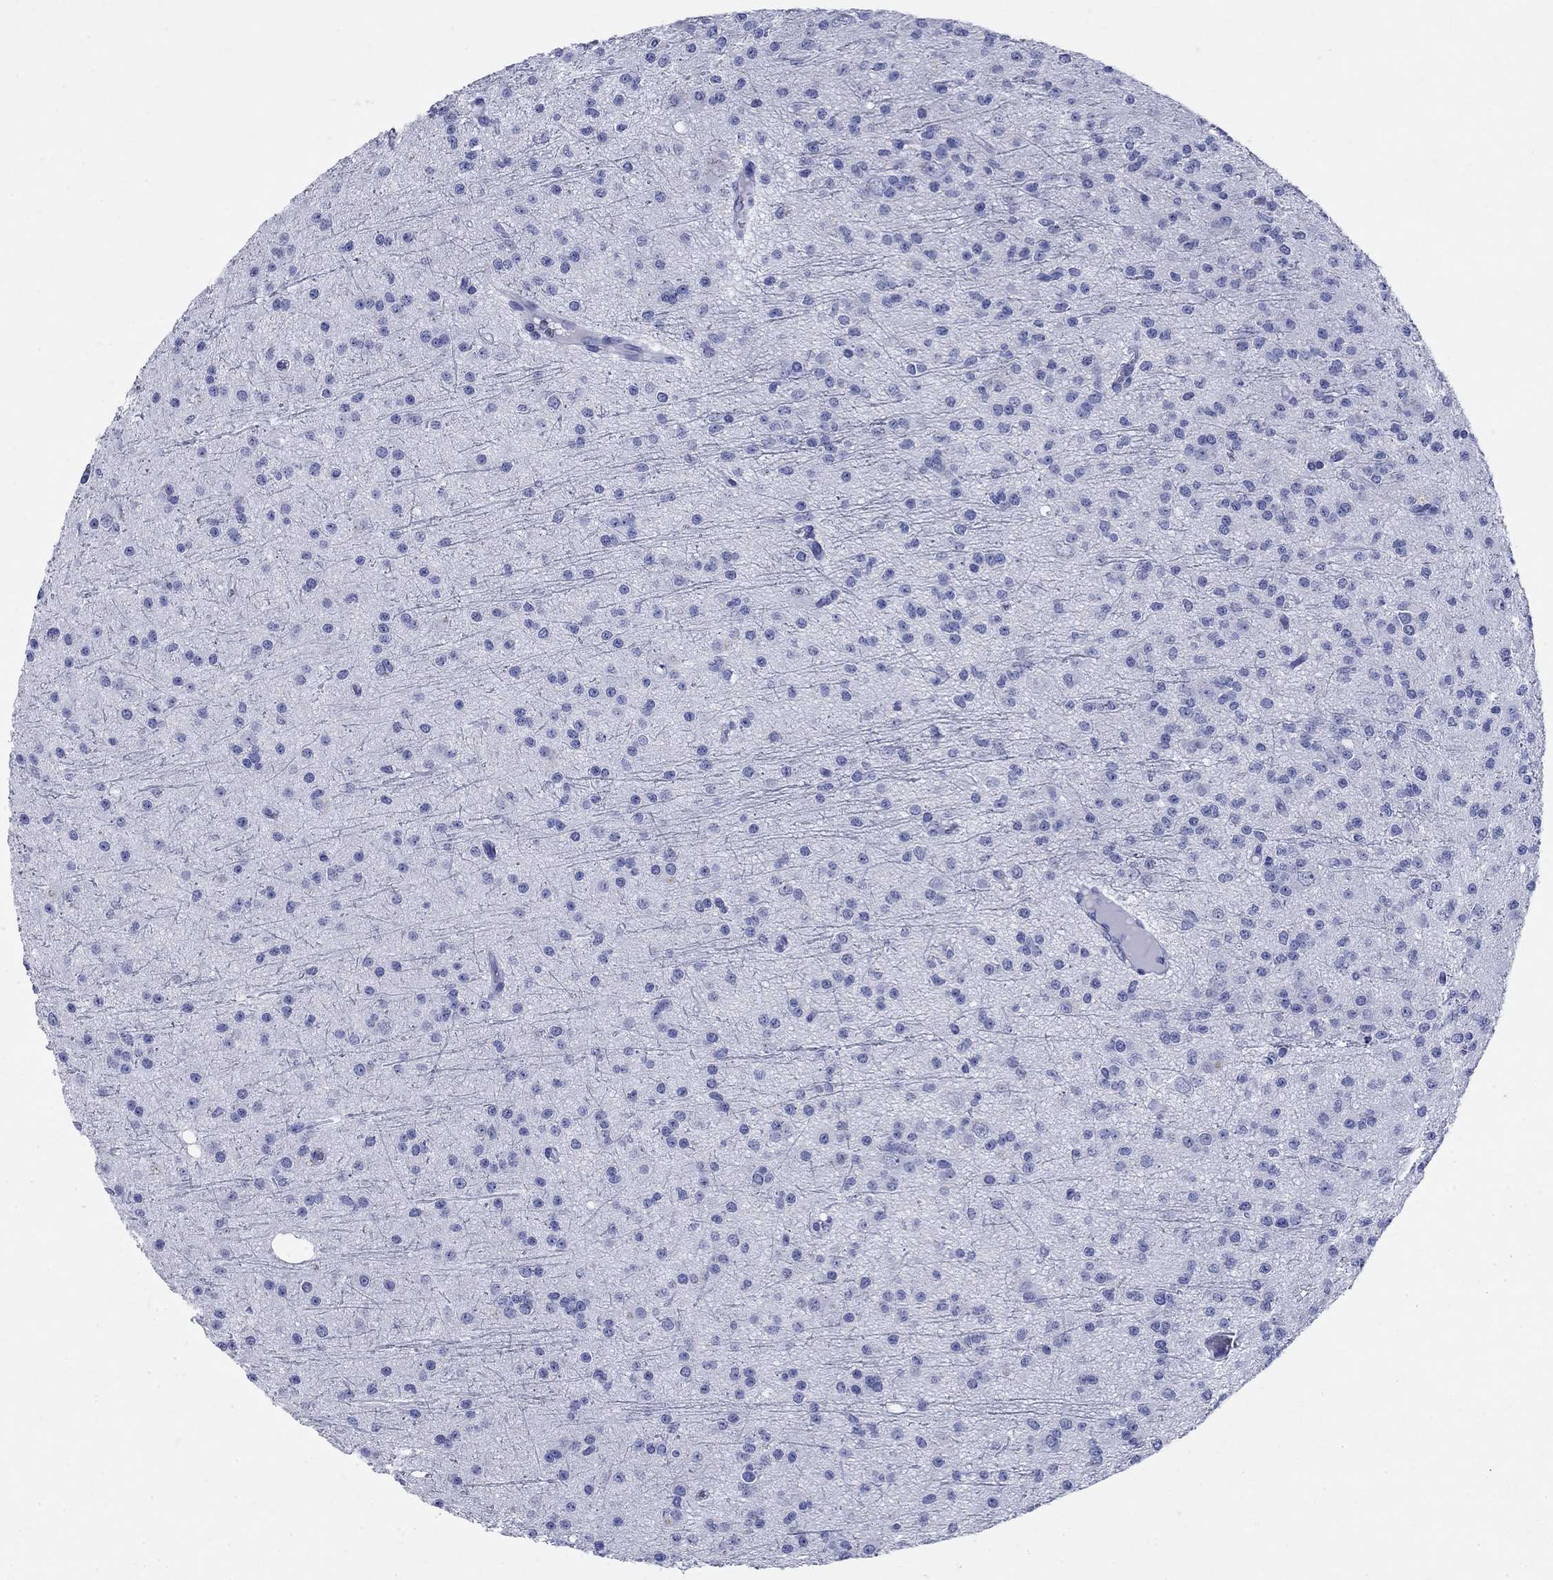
{"staining": {"intensity": "negative", "quantity": "none", "location": "none"}, "tissue": "glioma", "cell_type": "Tumor cells", "image_type": "cancer", "snomed": [{"axis": "morphology", "description": "Glioma, malignant, Low grade"}, {"axis": "topography", "description": "Brain"}], "caption": "Immunohistochemical staining of human malignant glioma (low-grade) demonstrates no significant staining in tumor cells.", "gene": "AZU1", "patient": {"sex": "male", "age": 27}}